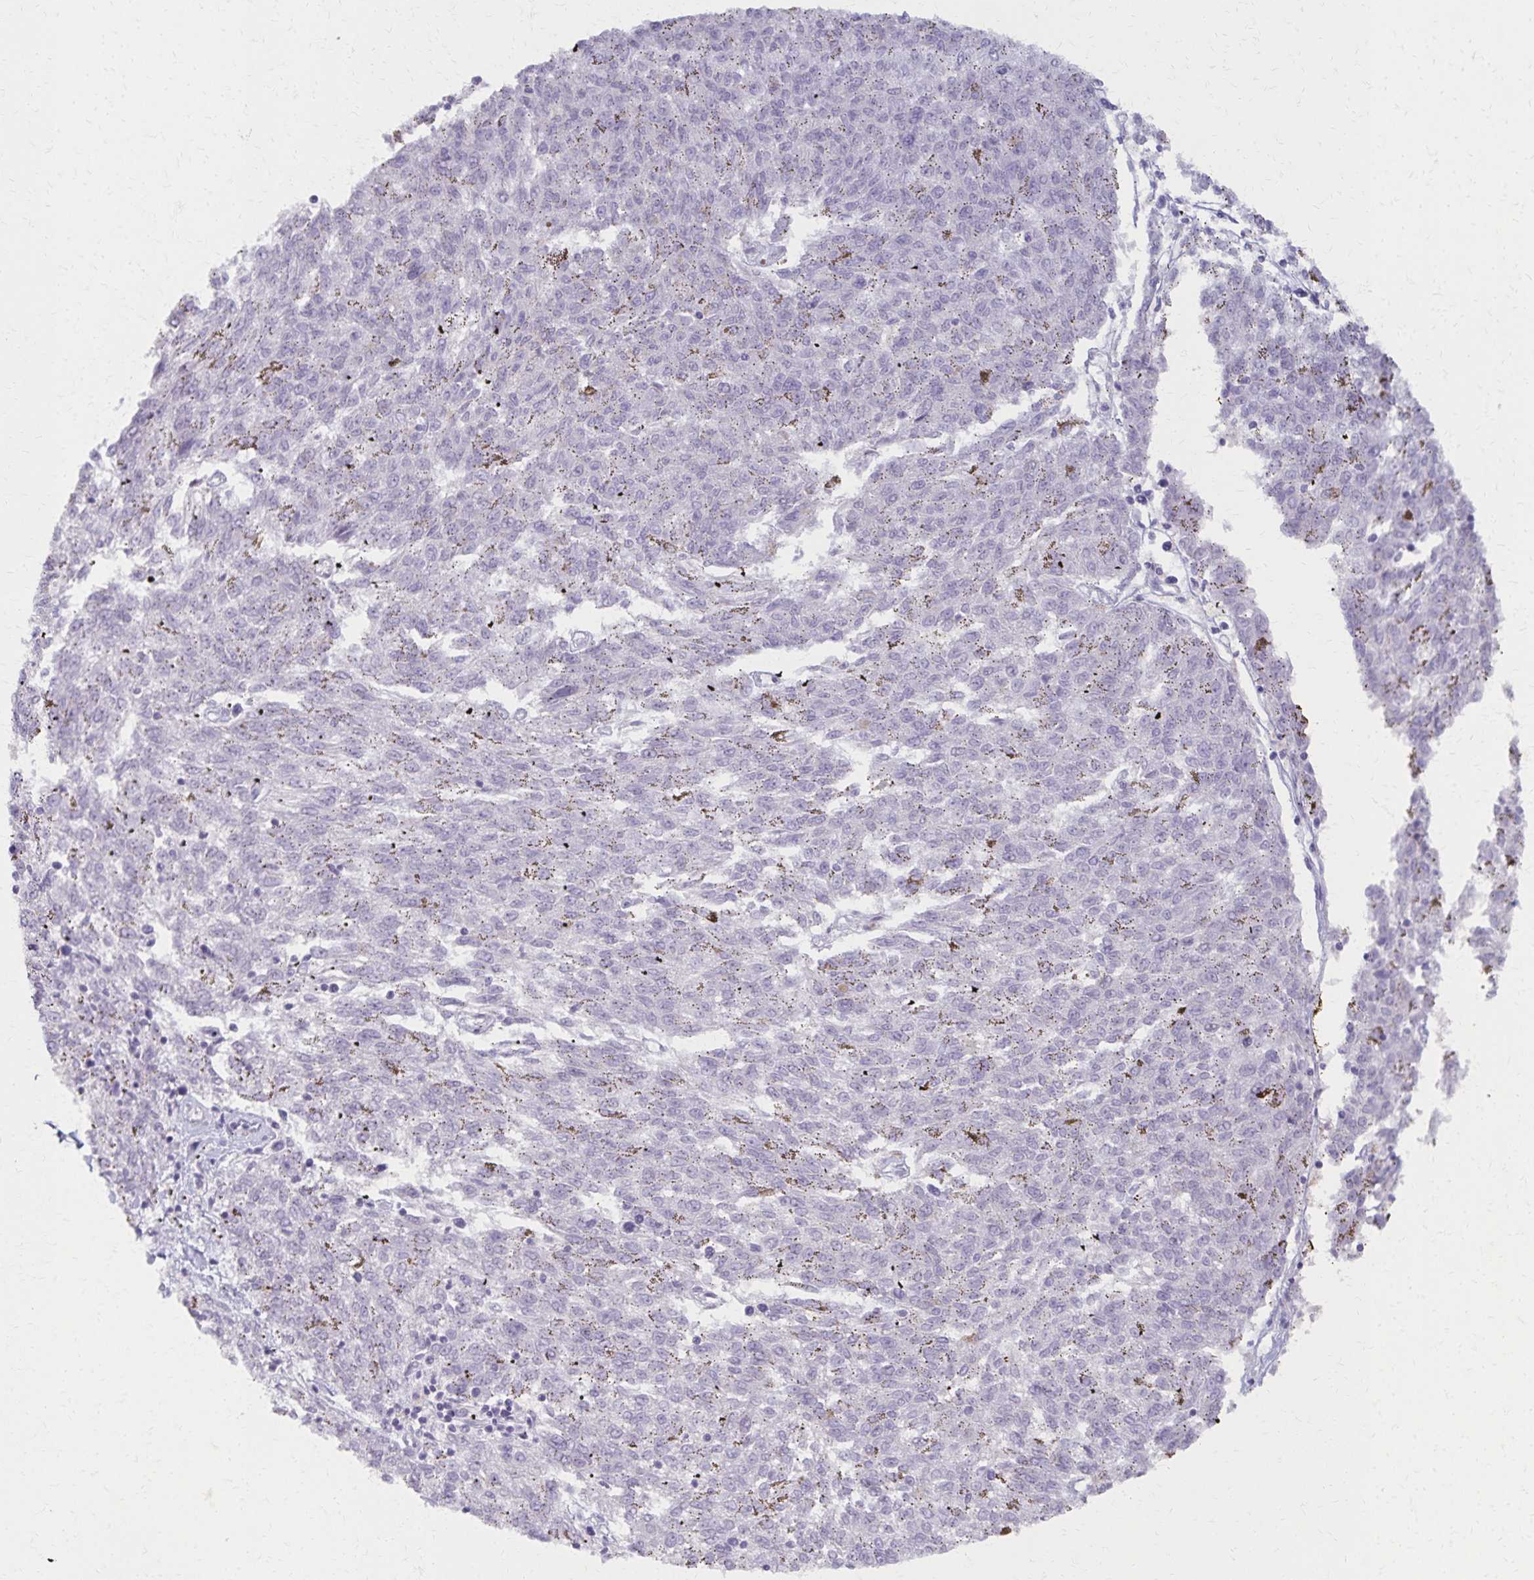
{"staining": {"intensity": "negative", "quantity": "none", "location": "none"}, "tissue": "melanoma", "cell_type": "Tumor cells", "image_type": "cancer", "snomed": [{"axis": "morphology", "description": "Malignant melanoma, NOS"}, {"axis": "topography", "description": "Skin"}], "caption": "This is a micrograph of immunohistochemistry staining of malignant melanoma, which shows no expression in tumor cells.", "gene": "MORC4", "patient": {"sex": "female", "age": 72}}